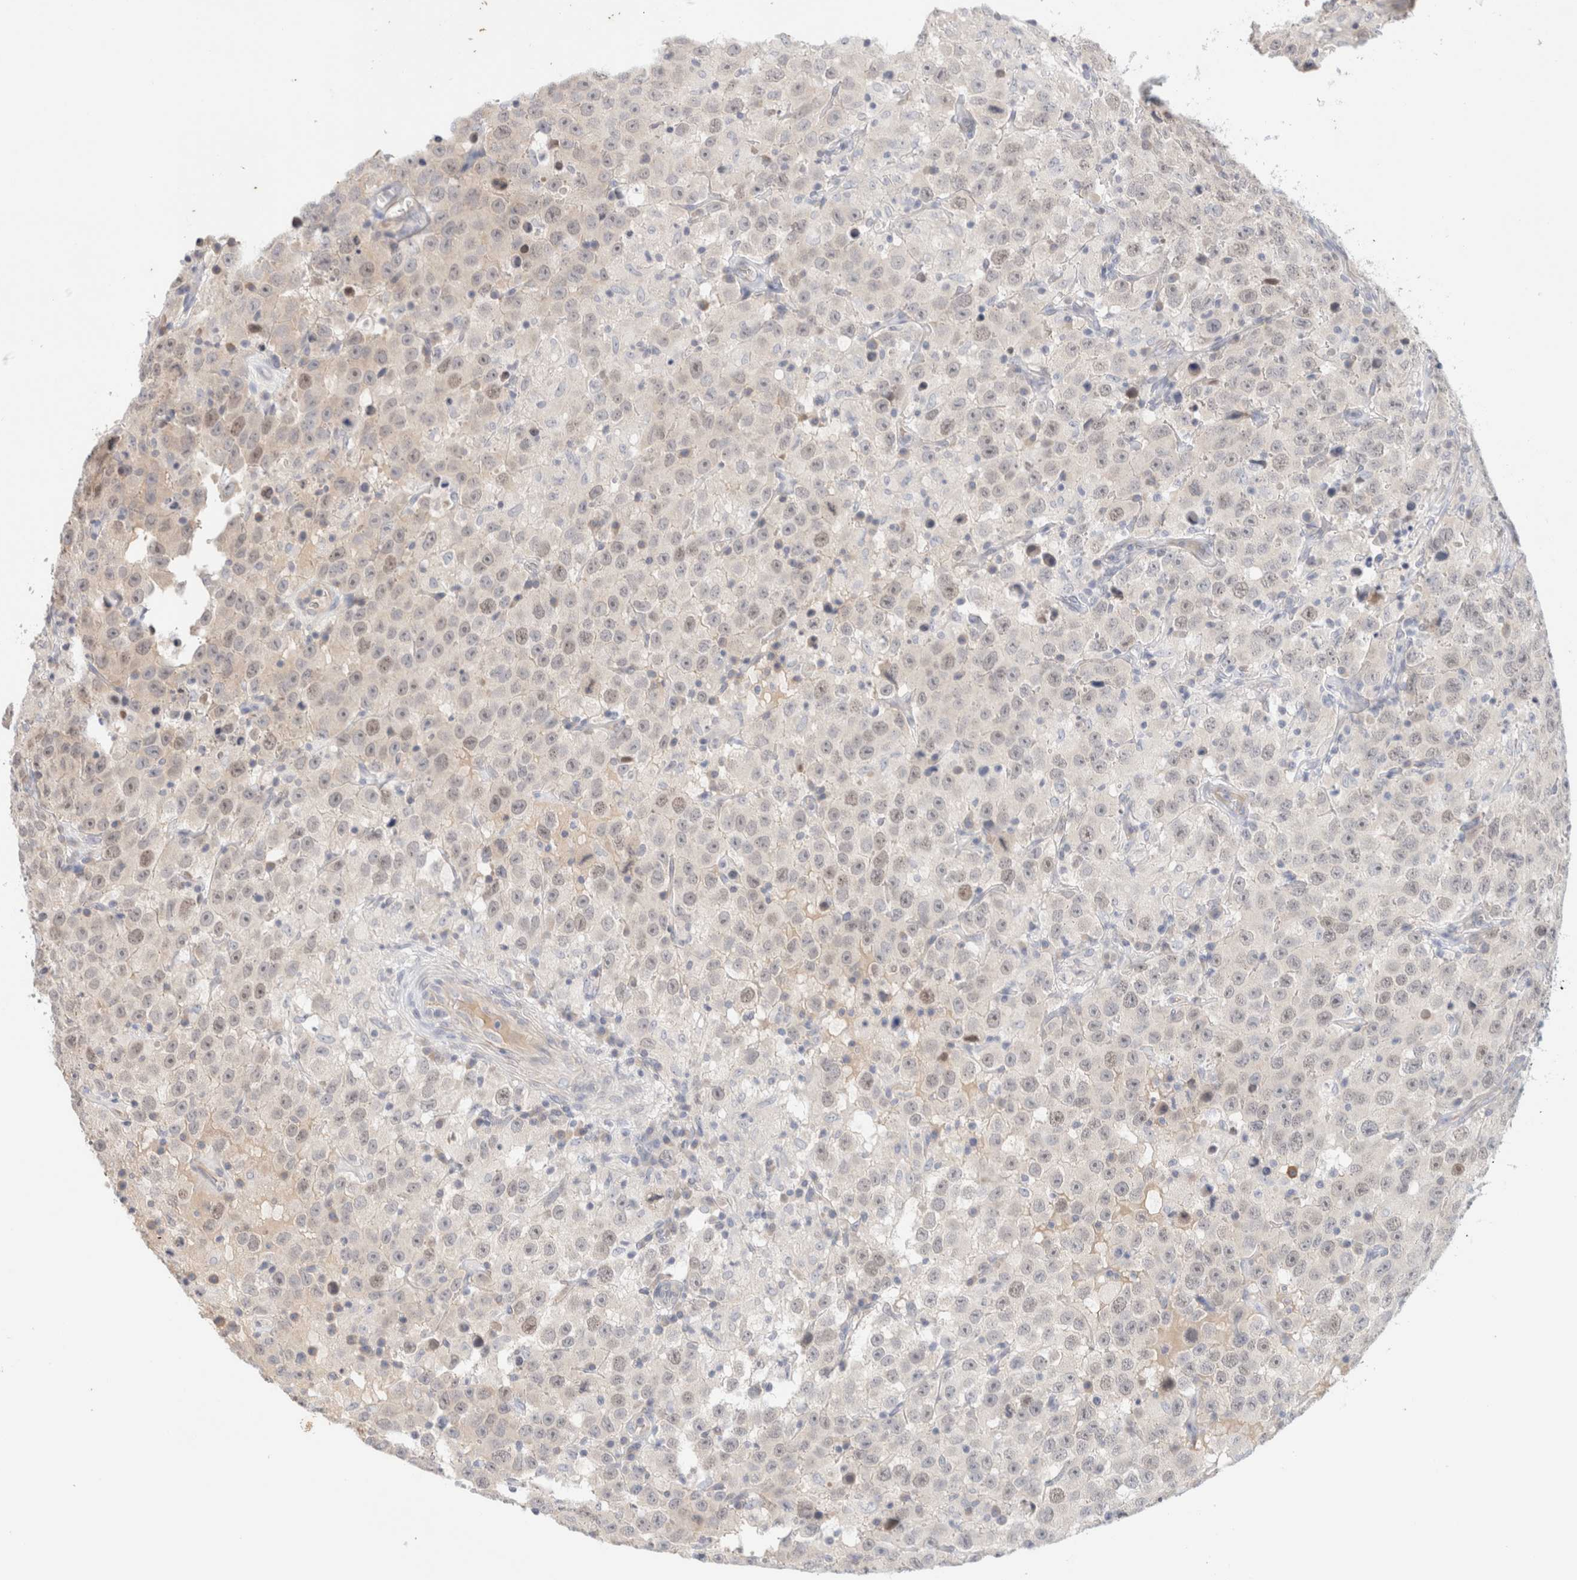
{"staining": {"intensity": "negative", "quantity": "none", "location": "none"}, "tissue": "testis cancer", "cell_type": "Tumor cells", "image_type": "cancer", "snomed": [{"axis": "morphology", "description": "Seminoma, NOS"}, {"axis": "topography", "description": "Testis"}], "caption": "IHC of human testis seminoma displays no positivity in tumor cells.", "gene": "SPRTN", "patient": {"sex": "male", "age": 41}}